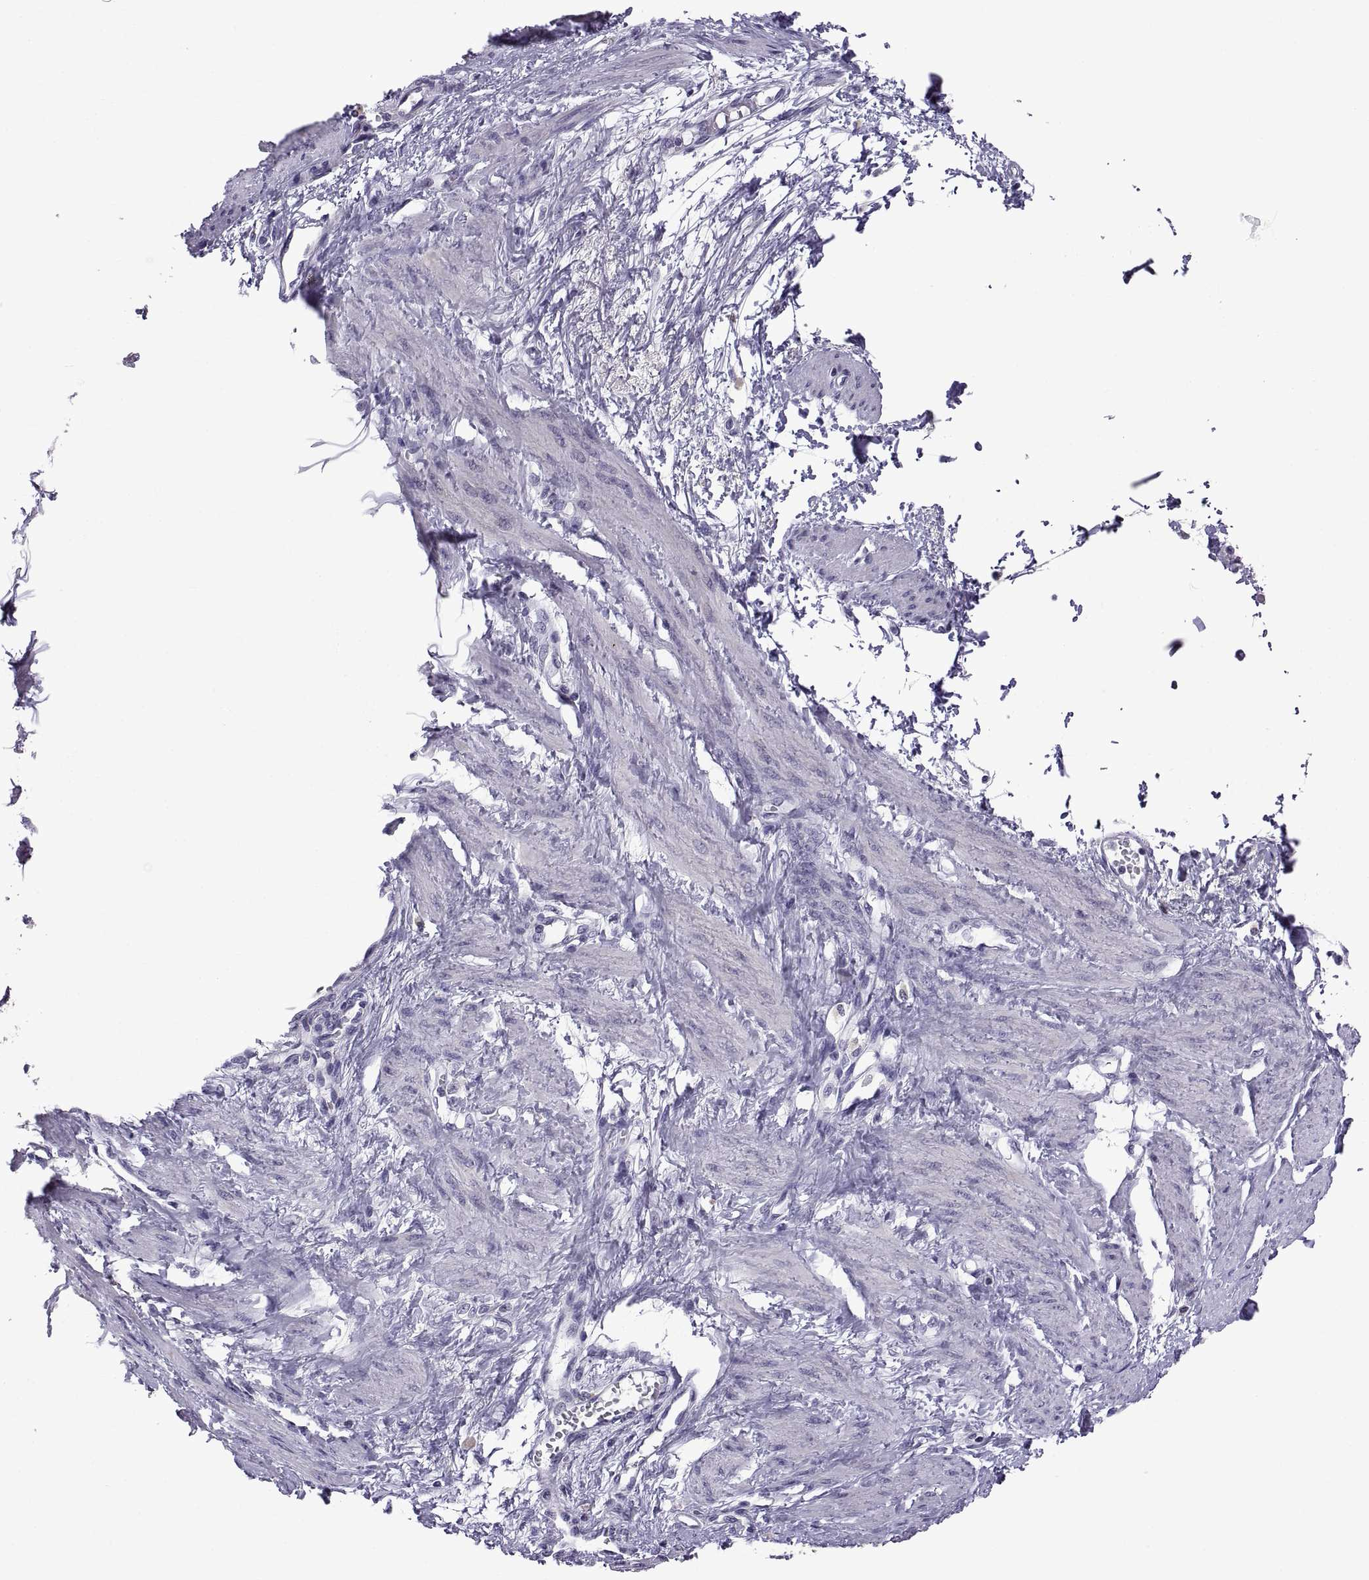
{"staining": {"intensity": "negative", "quantity": "none", "location": "none"}, "tissue": "smooth muscle", "cell_type": "Smooth muscle cells", "image_type": "normal", "snomed": [{"axis": "morphology", "description": "Normal tissue, NOS"}, {"axis": "topography", "description": "Smooth muscle"}, {"axis": "topography", "description": "Uterus"}], "caption": "An immunohistochemistry micrograph of normal smooth muscle is shown. There is no staining in smooth muscle cells of smooth muscle.", "gene": "MAGEB18", "patient": {"sex": "female", "age": 39}}